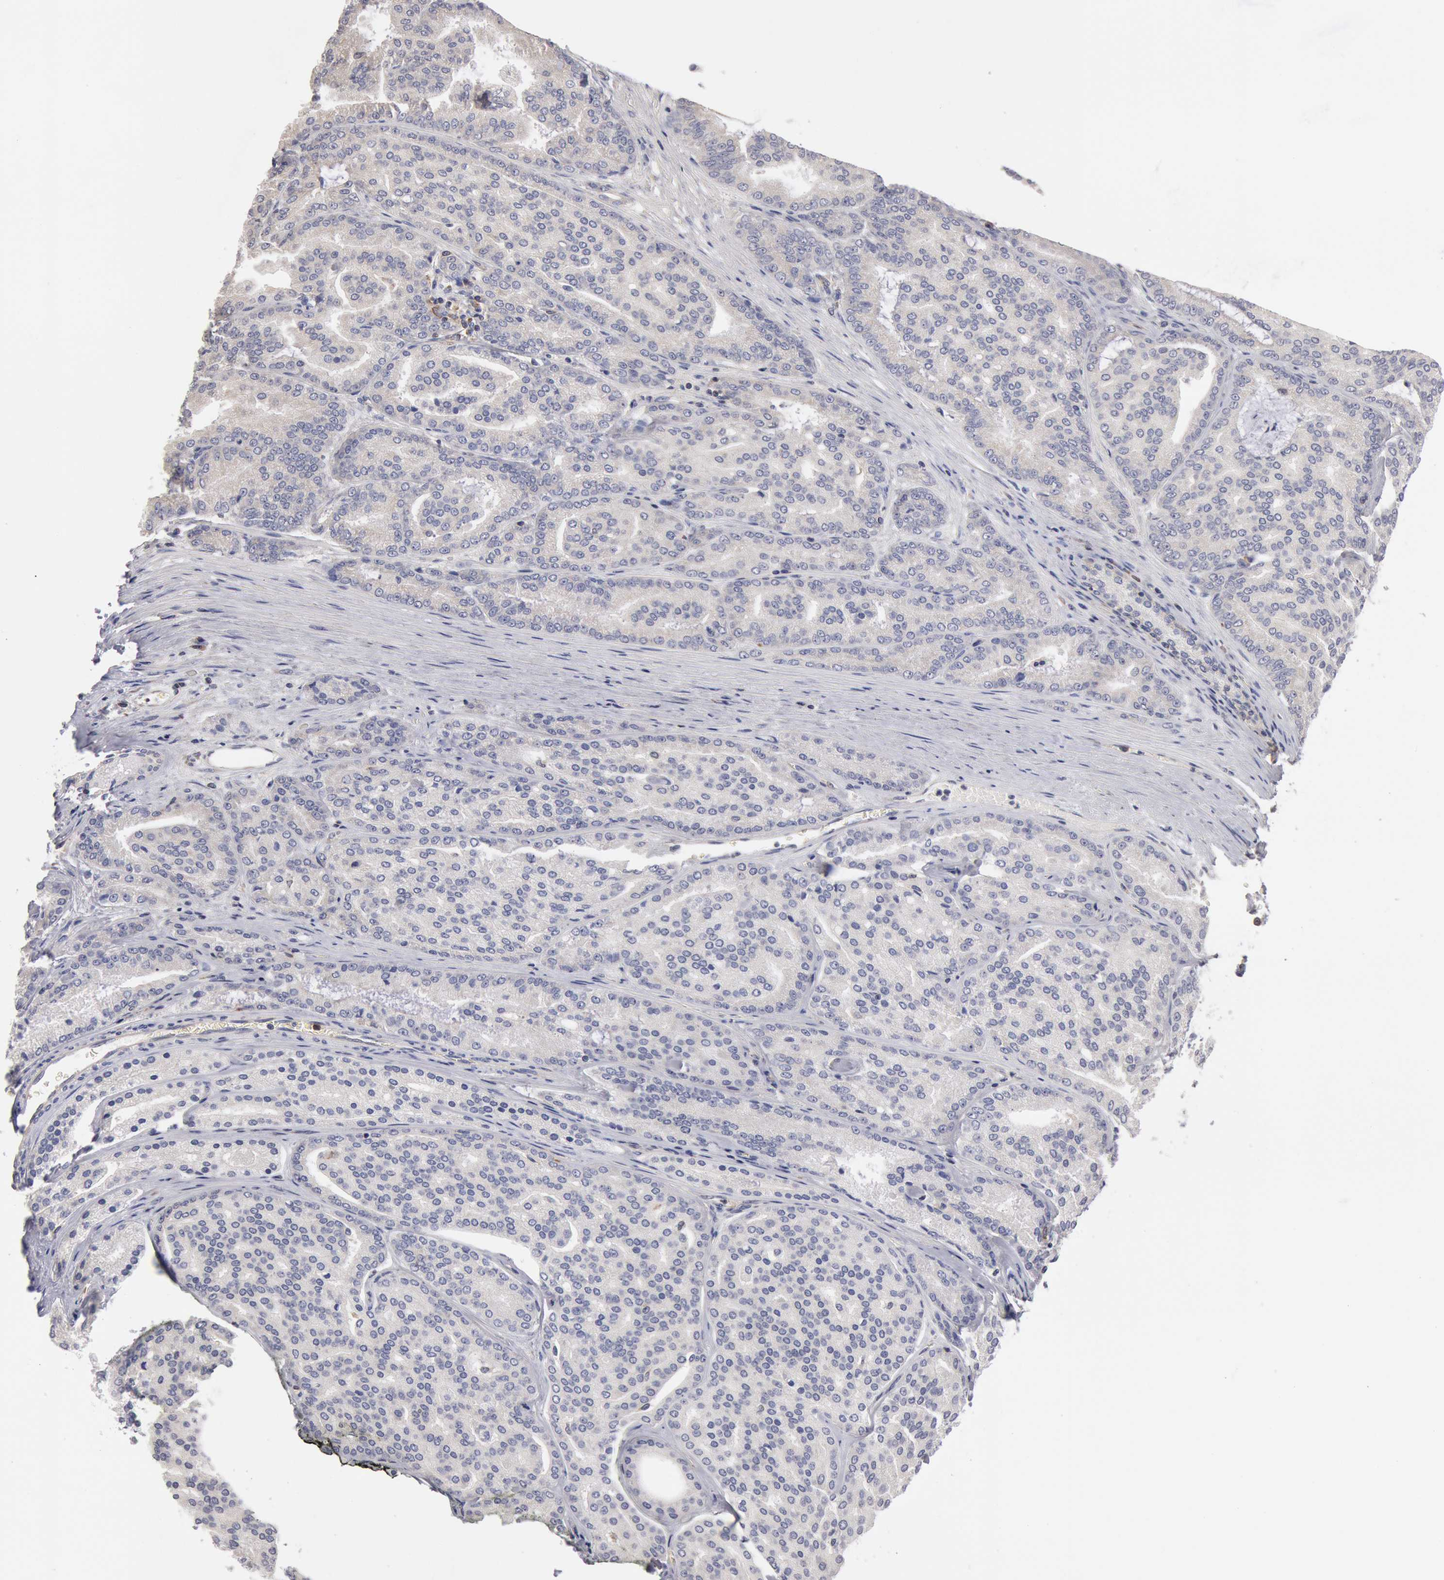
{"staining": {"intensity": "negative", "quantity": "none", "location": "none"}, "tissue": "prostate cancer", "cell_type": "Tumor cells", "image_type": "cancer", "snomed": [{"axis": "morphology", "description": "Adenocarcinoma, High grade"}, {"axis": "topography", "description": "Prostate"}], "caption": "The micrograph exhibits no staining of tumor cells in prostate cancer (adenocarcinoma (high-grade)).", "gene": "OSBPL8", "patient": {"sex": "male", "age": 64}}